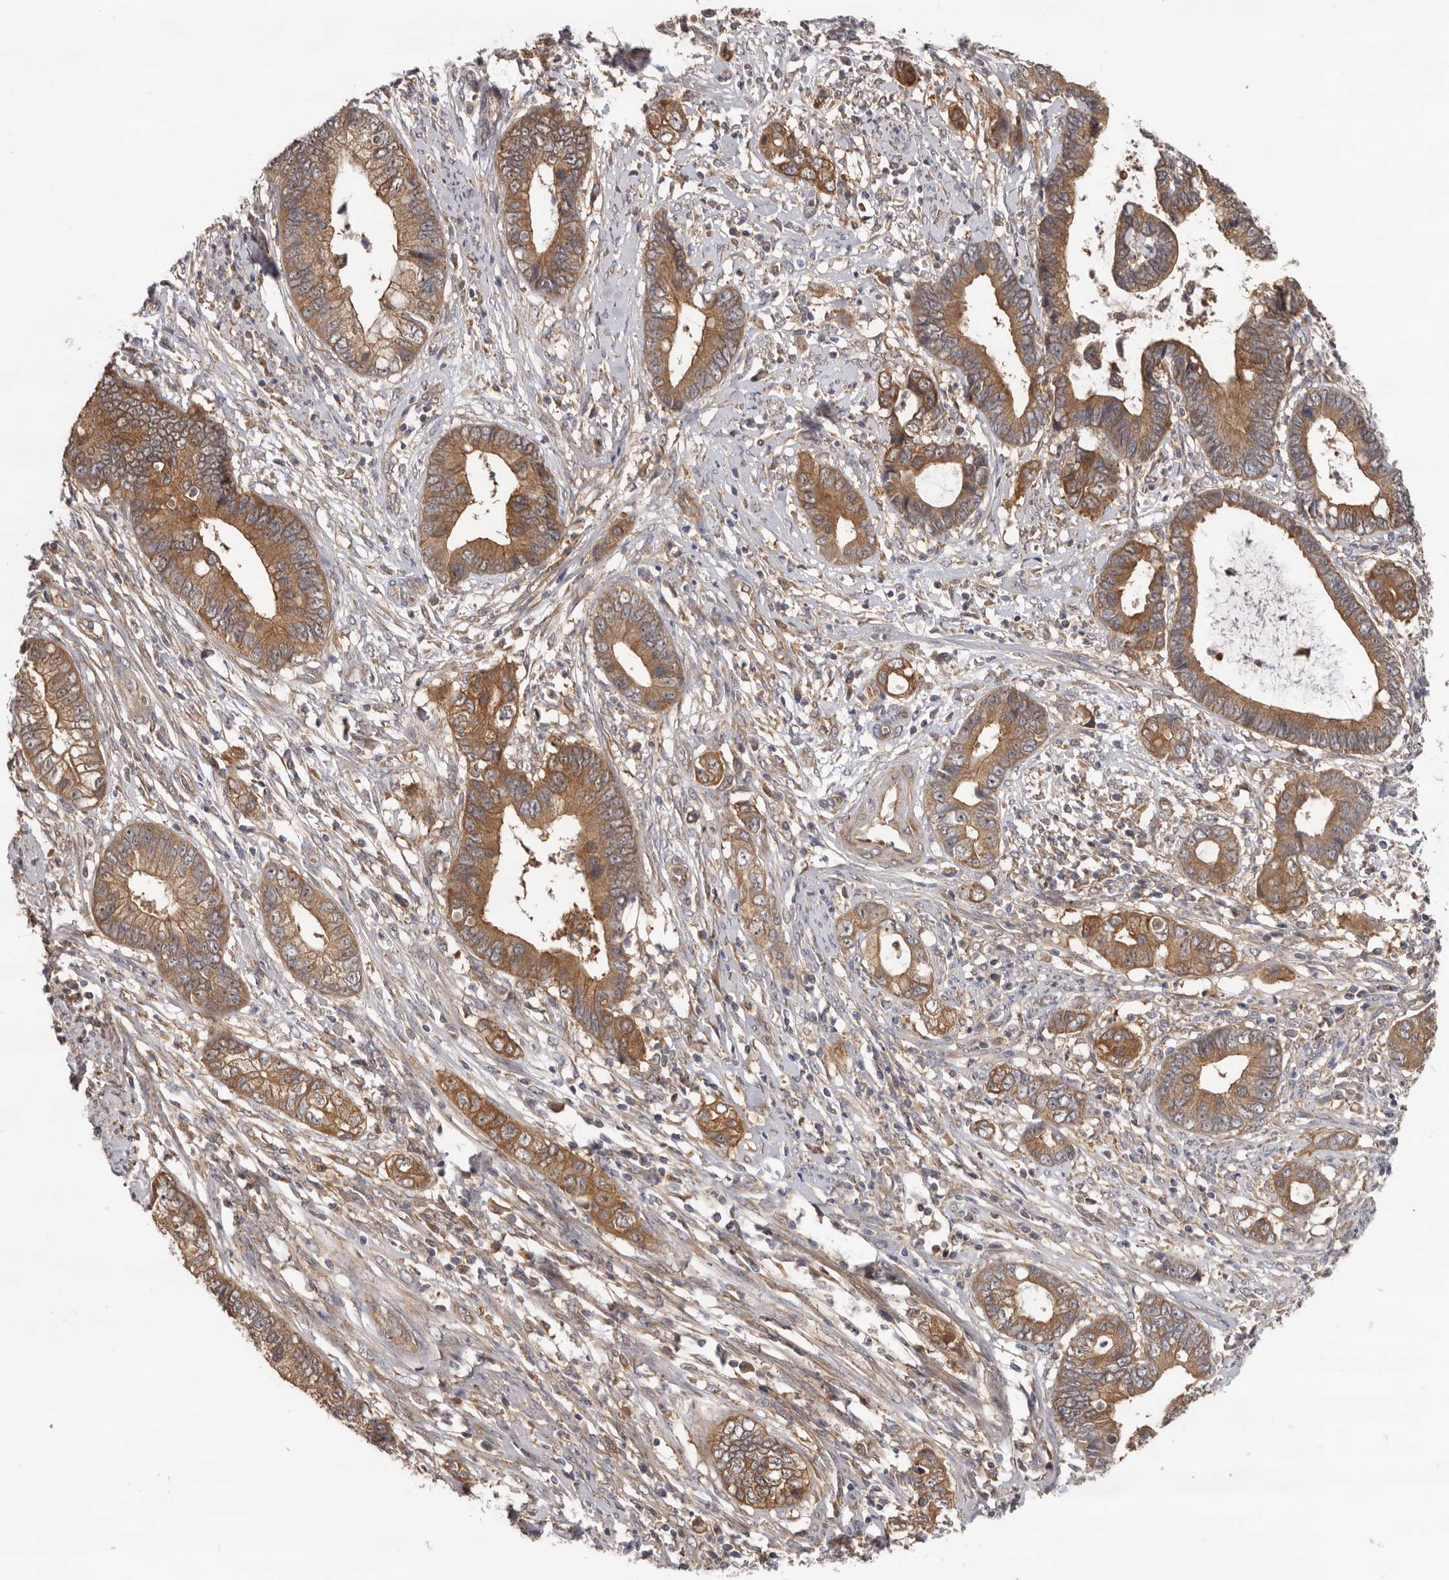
{"staining": {"intensity": "moderate", "quantity": ">75%", "location": "cytoplasmic/membranous"}, "tissue": "cervical cancer", "cell_type": "Tumor cells", "image_type": "cancer", "snomed": [{"axis": "morphology", "description": "Adenocarcinoma, NOS"}, {"axis": "topography", "description": "Cervix"}], "caption": "Approximately >75% of tumor cells in cervical cancer (adenocarcinoma) exhibit moderate cytoplasmic/membranous protein positivity as visualized by brown immunohistochemical staining.", "gene": "HINT3", "patient": {"sex": "female", "age": 44}}